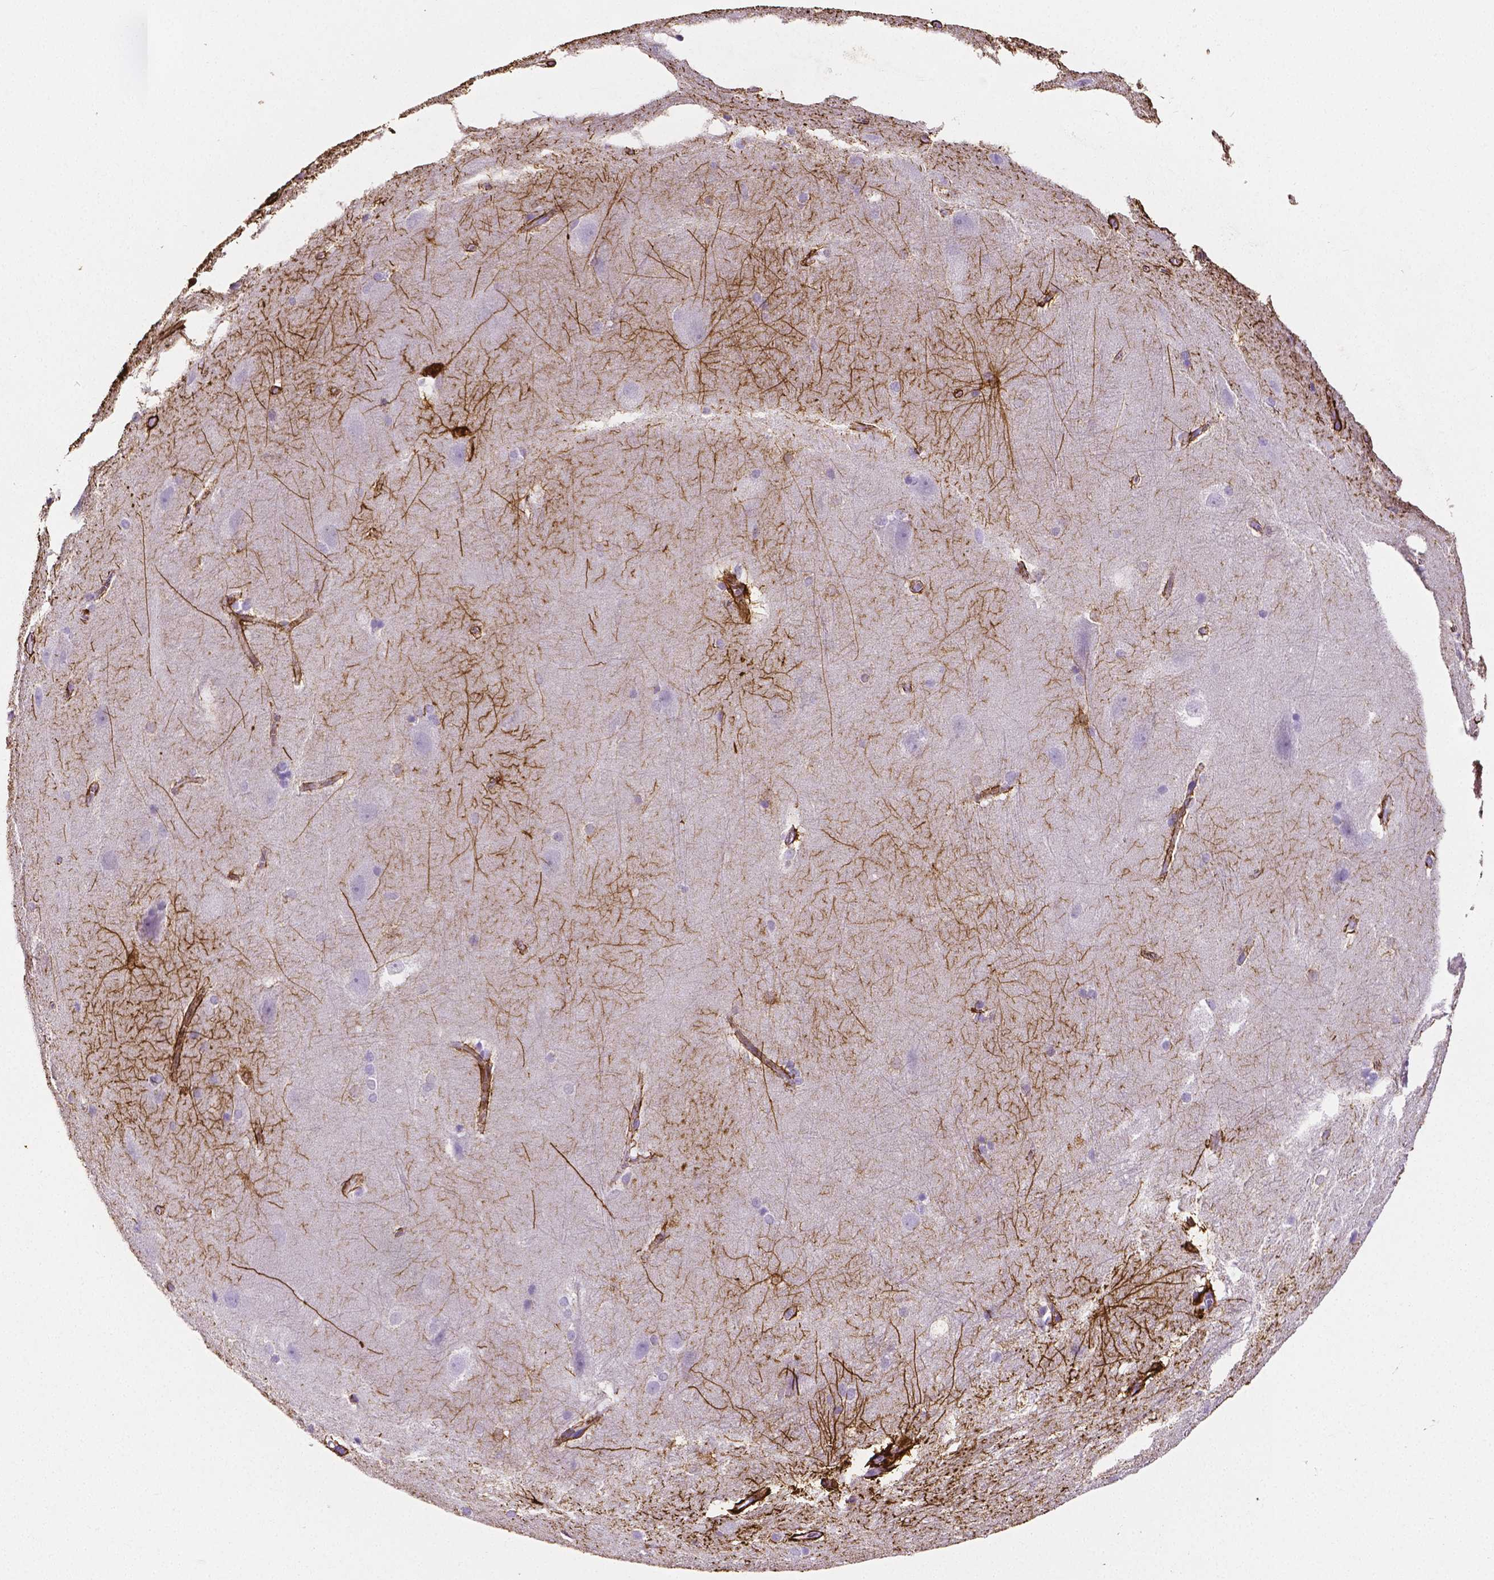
{"staining": {"intensity": "strong", "quantity": "25%-75%", "location": "cytoplasmic/membranous"}, "tissue": "hippocampus", "cell_type": "Glial cells", "image_type": "normal", "snomed": [{"axis": "morphology", "description": "Normal tissue, NOS"}, {"axis": "topography", "description": "Cerebral cortex"}, {"axis": "topography", "description": "Hippocampus"}], "caption": "Hippocampus stained for a protein exhibits strong cytoplasmic/membranous positivity in glial cells.", "gene": "SLC22A2", "patient": {"sex": "female", "age": 19}}